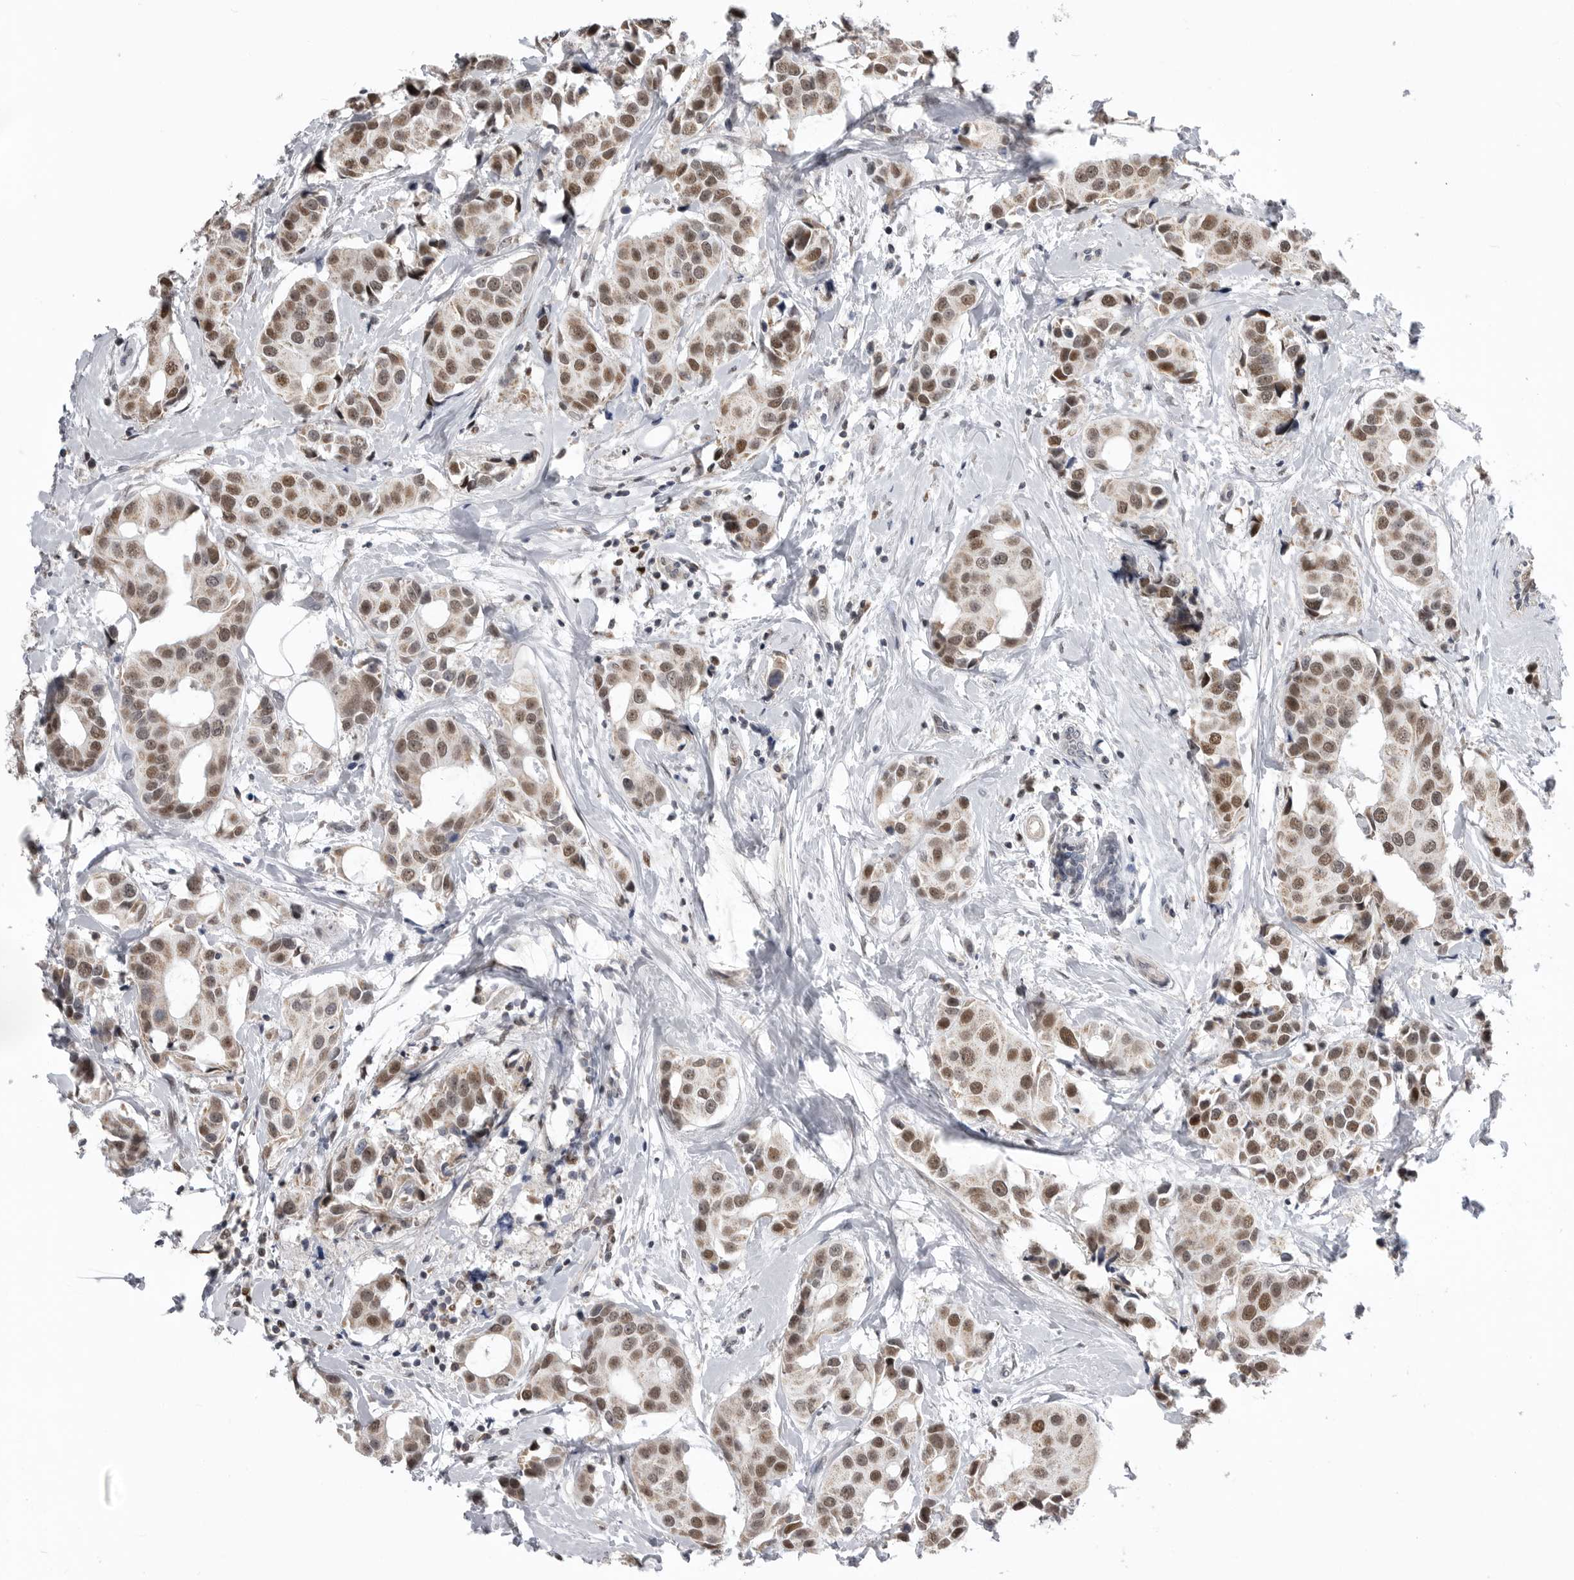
{"staining": {"intensity": "moderate", "quantity": ">75%", "location": "nuclear"}, "tissue": "breast cancer", "cell_type": "Tumor cells", "image_type": "cancer", "snomed": [{"axis": "morphology", "description": "Normal tissue, NOS"}, {"axis": "morphology", "description": "Duct carcinoma"}, {"axis": "topography", "description": "Breast"}], "caption": "Breast cancer (intraductal carcinoma) stained with DAB immunohistochemistry reveals medium levels of moderate nuclear staining in about >75% of tumor cells. The protein of interest is shown in brown color, while the nuclei are stained blue.", "gene": "SMARCC1", "patient": {"sex": "female", "age": 39}}